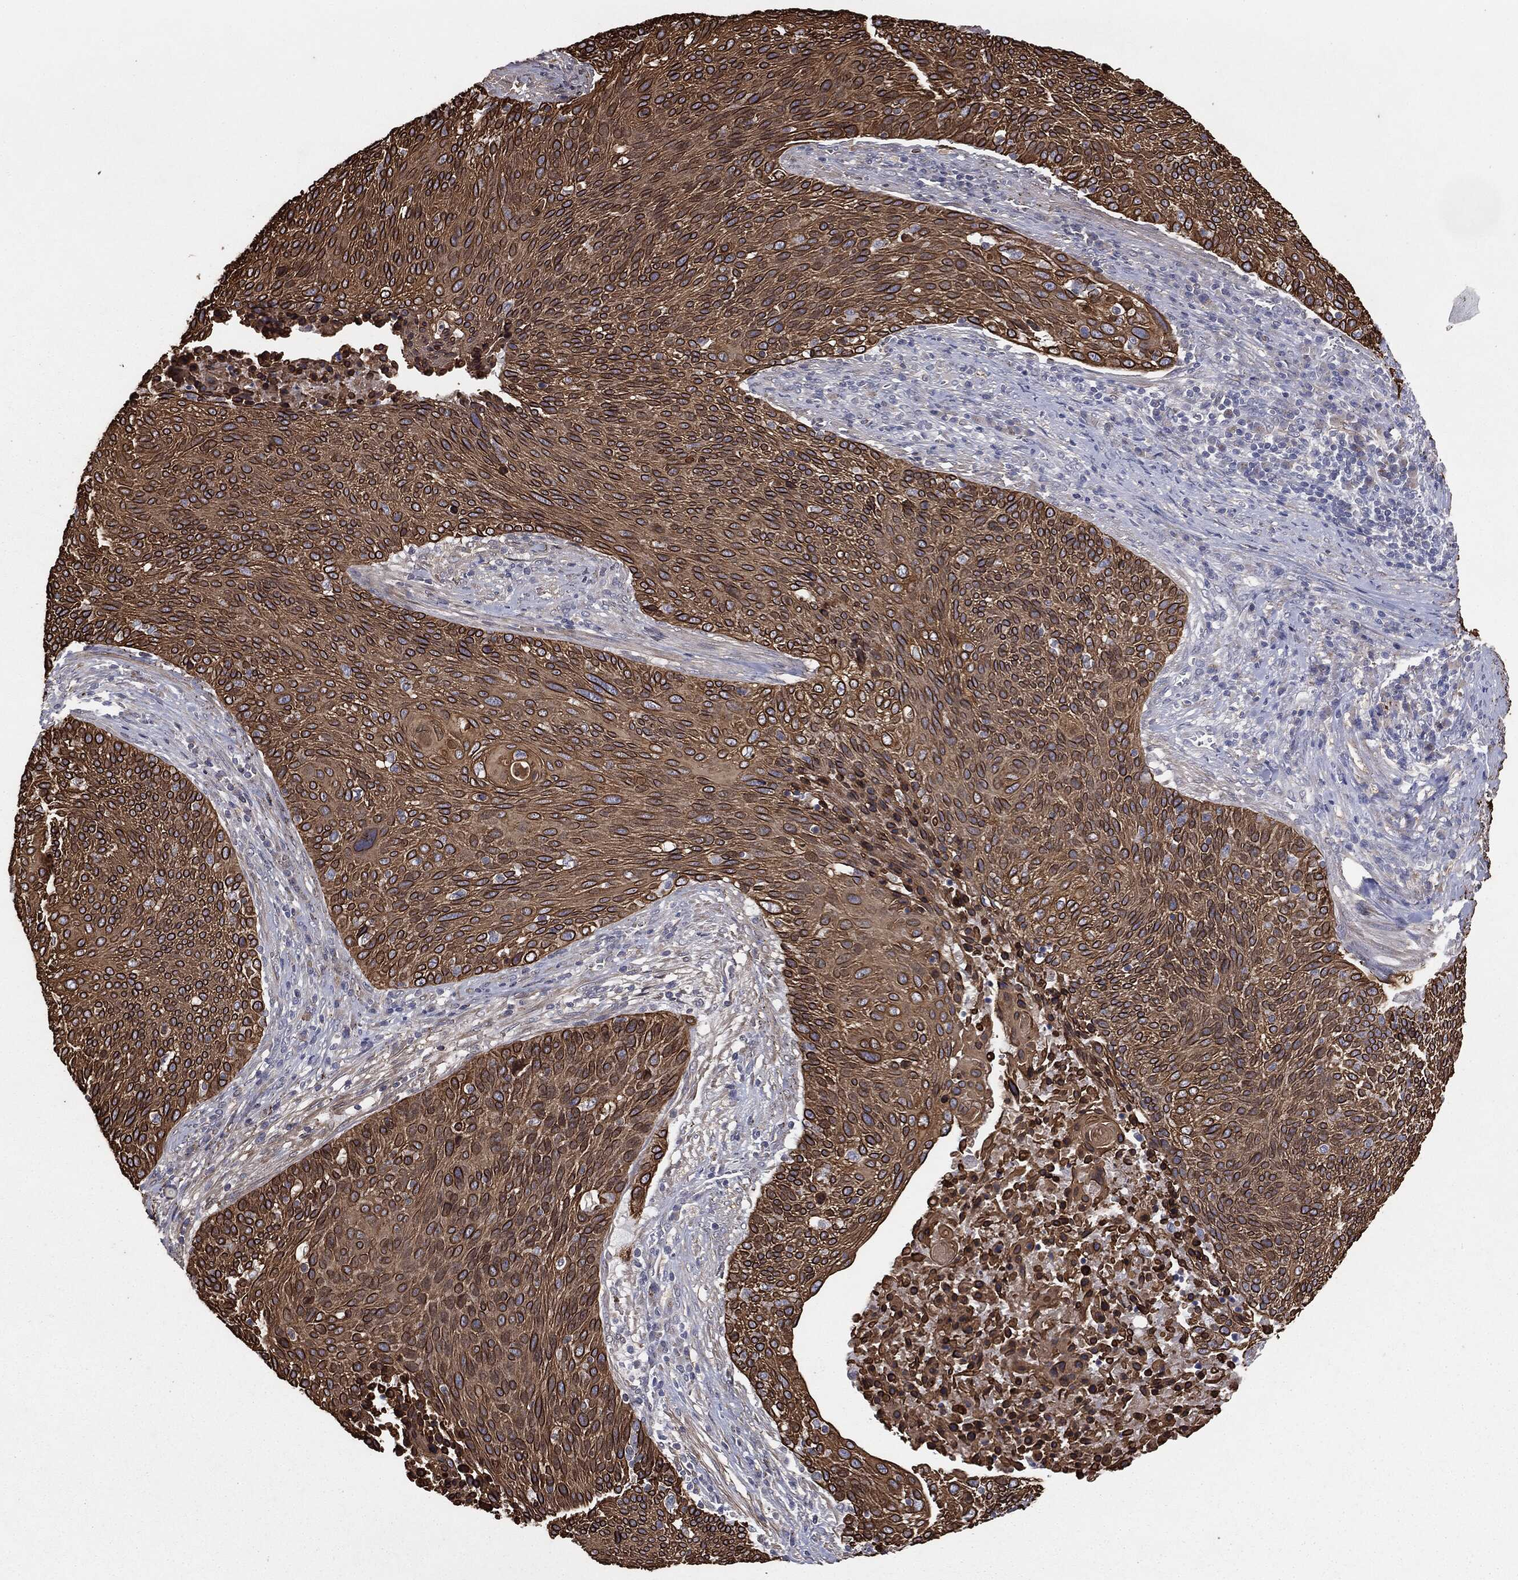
{"staining": {"intensity": "strong", "quantity": ">75%", "location": "cytoplasmic/membranous"}, "tissue": "cervical cancer", "cell_type": "Tumor cells", "image_type": "cancer", "snomed": [{"axis": "morphology", "description": "Squamous cell carcinoma, NOS"}, {"axis": "topography", "description": "Cervix"}], "caption": "Approximately >75% of tumor cells in cervical cancer show strong cytoplasmic/membranous protein staining as visualized by brown immunohistochemical staining.", "gene": "KRT5", "patient": {"sex": "female", "age": 31}}